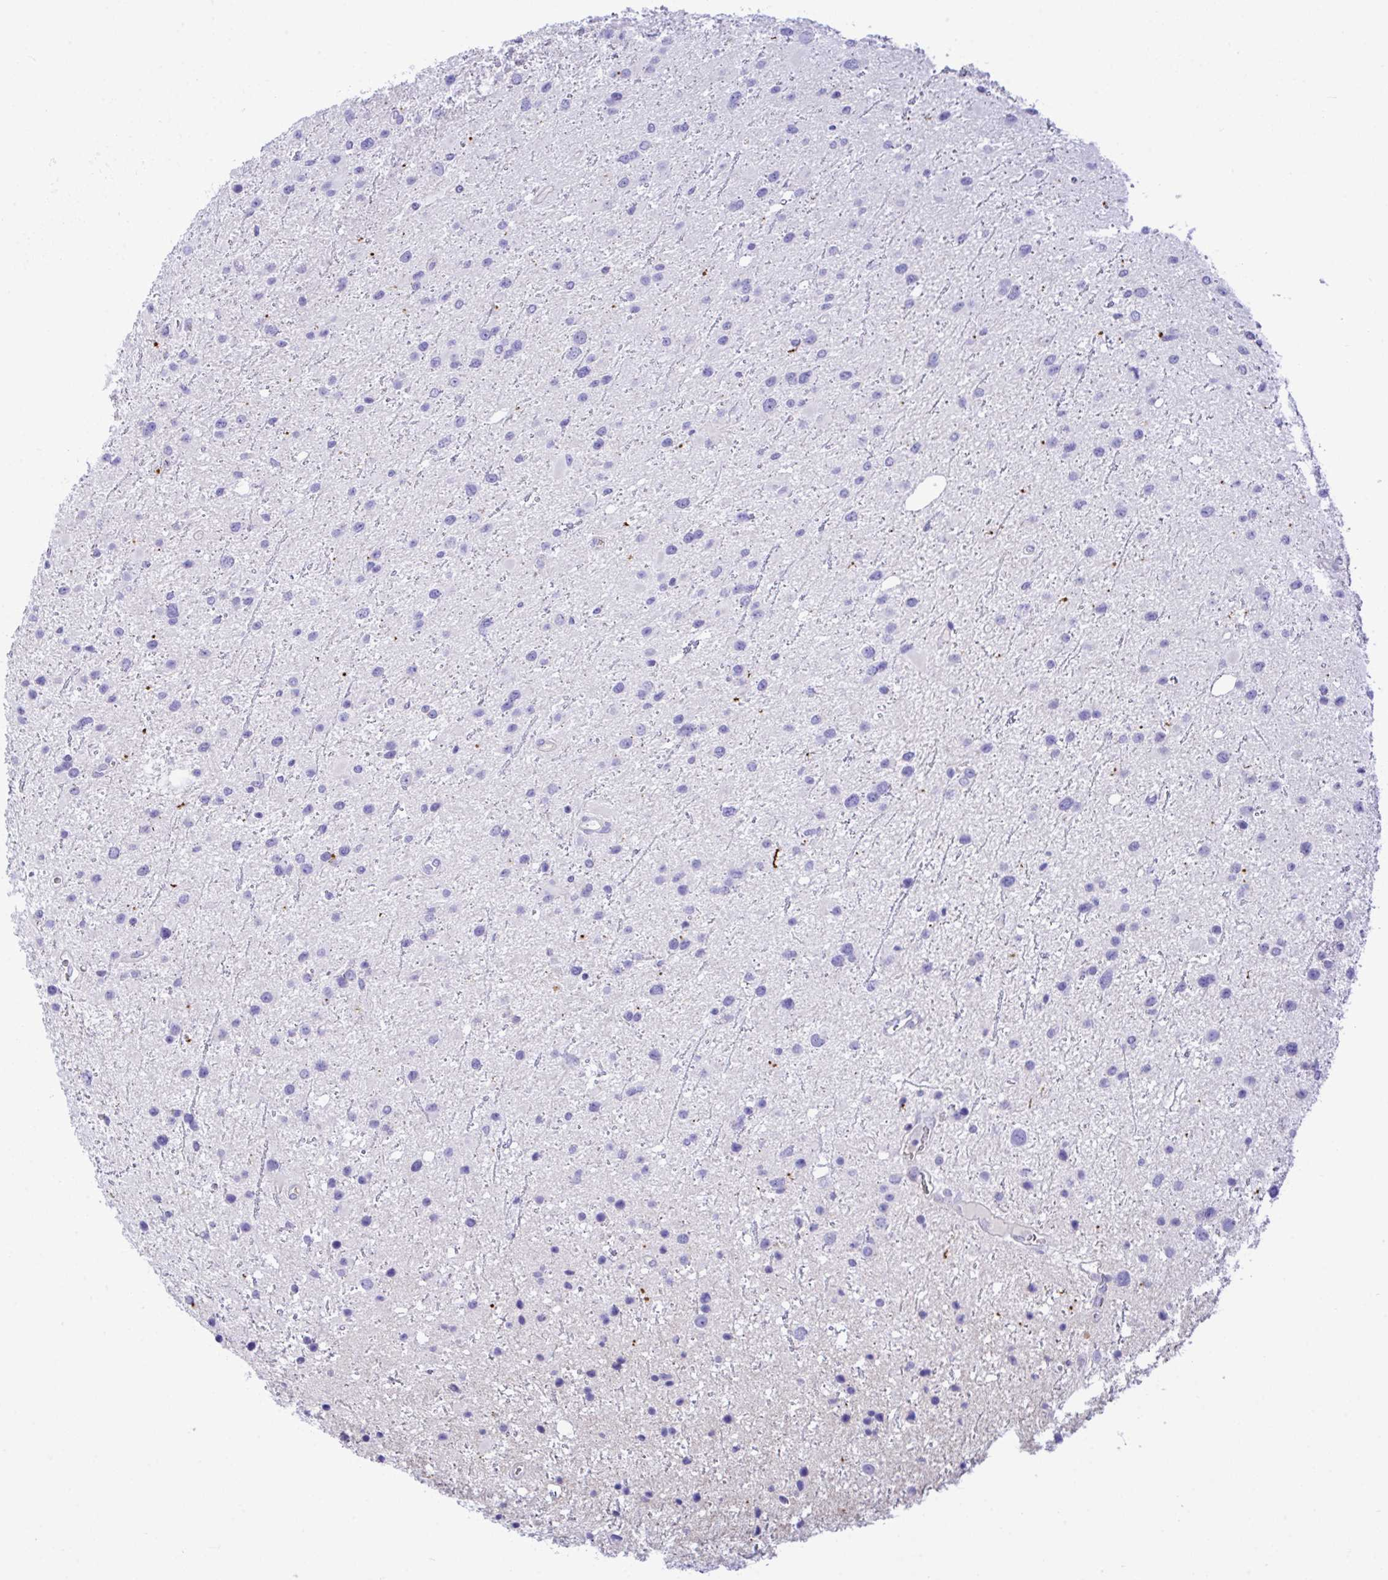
{"staining": {"intensity": "negative", "quantity": "none", "location": "none"}, "tissue": "glioma", "cell_type": "Tumor cells", "image_type": "cancer", "snomed": [{"axis": "morphology", "description": "Glioma, malignant, Low grade"}, {"axis": "topography", "description": "Brain"}], "caption": "Tumor cells are negative for brown protein staining in glioma.", "gene": "ZNF221", "patient": {"sex": "female", "age": 32}}